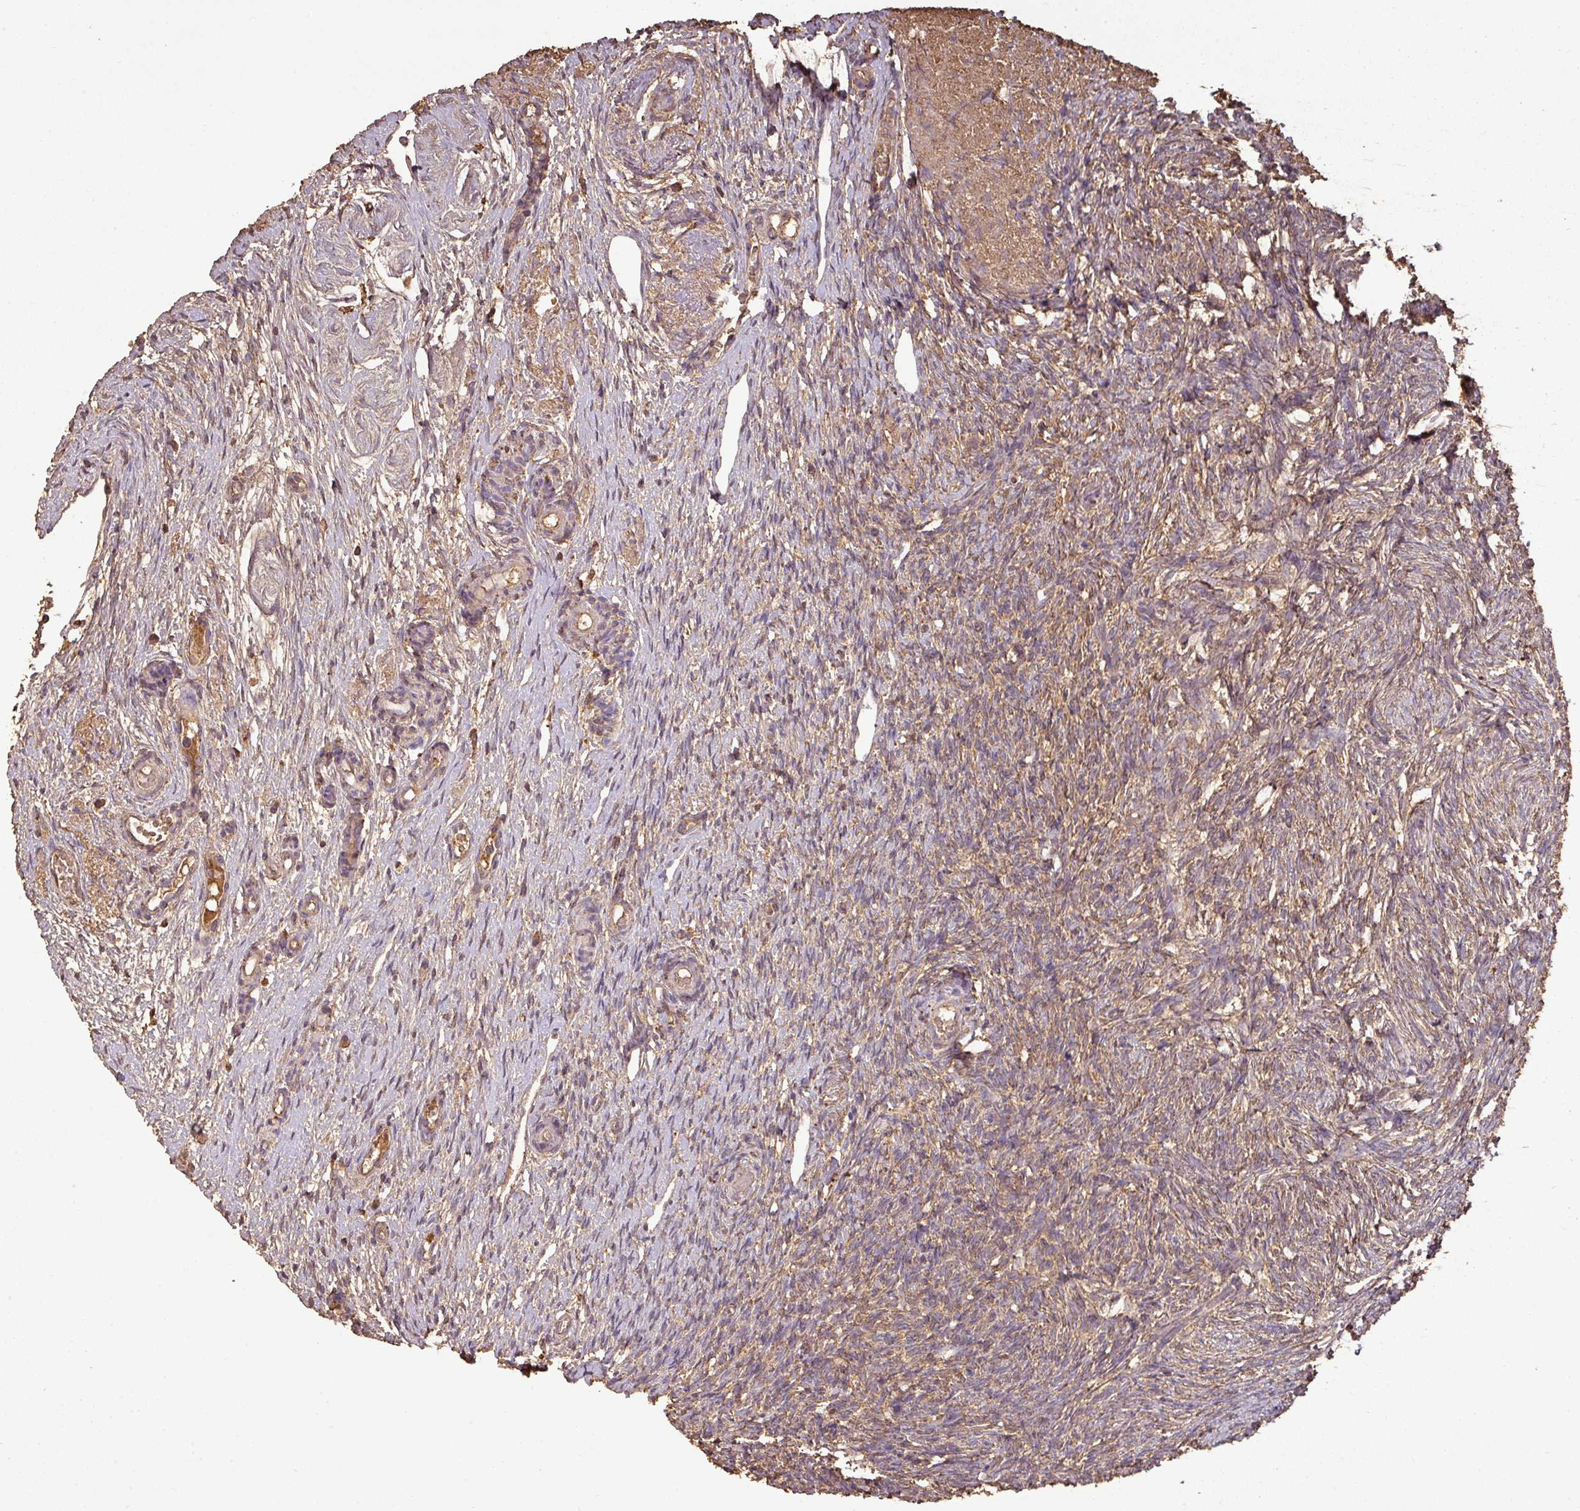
{"staining": {"intensity": "weak", "quantity": ">75%", "location": "cytoplasmic/membranous"}, "tissue": "ovary", "cell_type": "Ovarian stroma cells", "image_type": "normal", "snomed": [{"axis": "morphology", "description": "Normal tissue, NOS"}, {"axis": "topography", "description": "Ovary"}], "caption": "A micrograph showing weak cytoplasmic/membranous expression in about >75% of ovarian stroma cells in benign ovary, as visualized by brown immunohistochemical staining.", "gene": "ATAT1", "patient": {"sex": "female", "age": 51}}